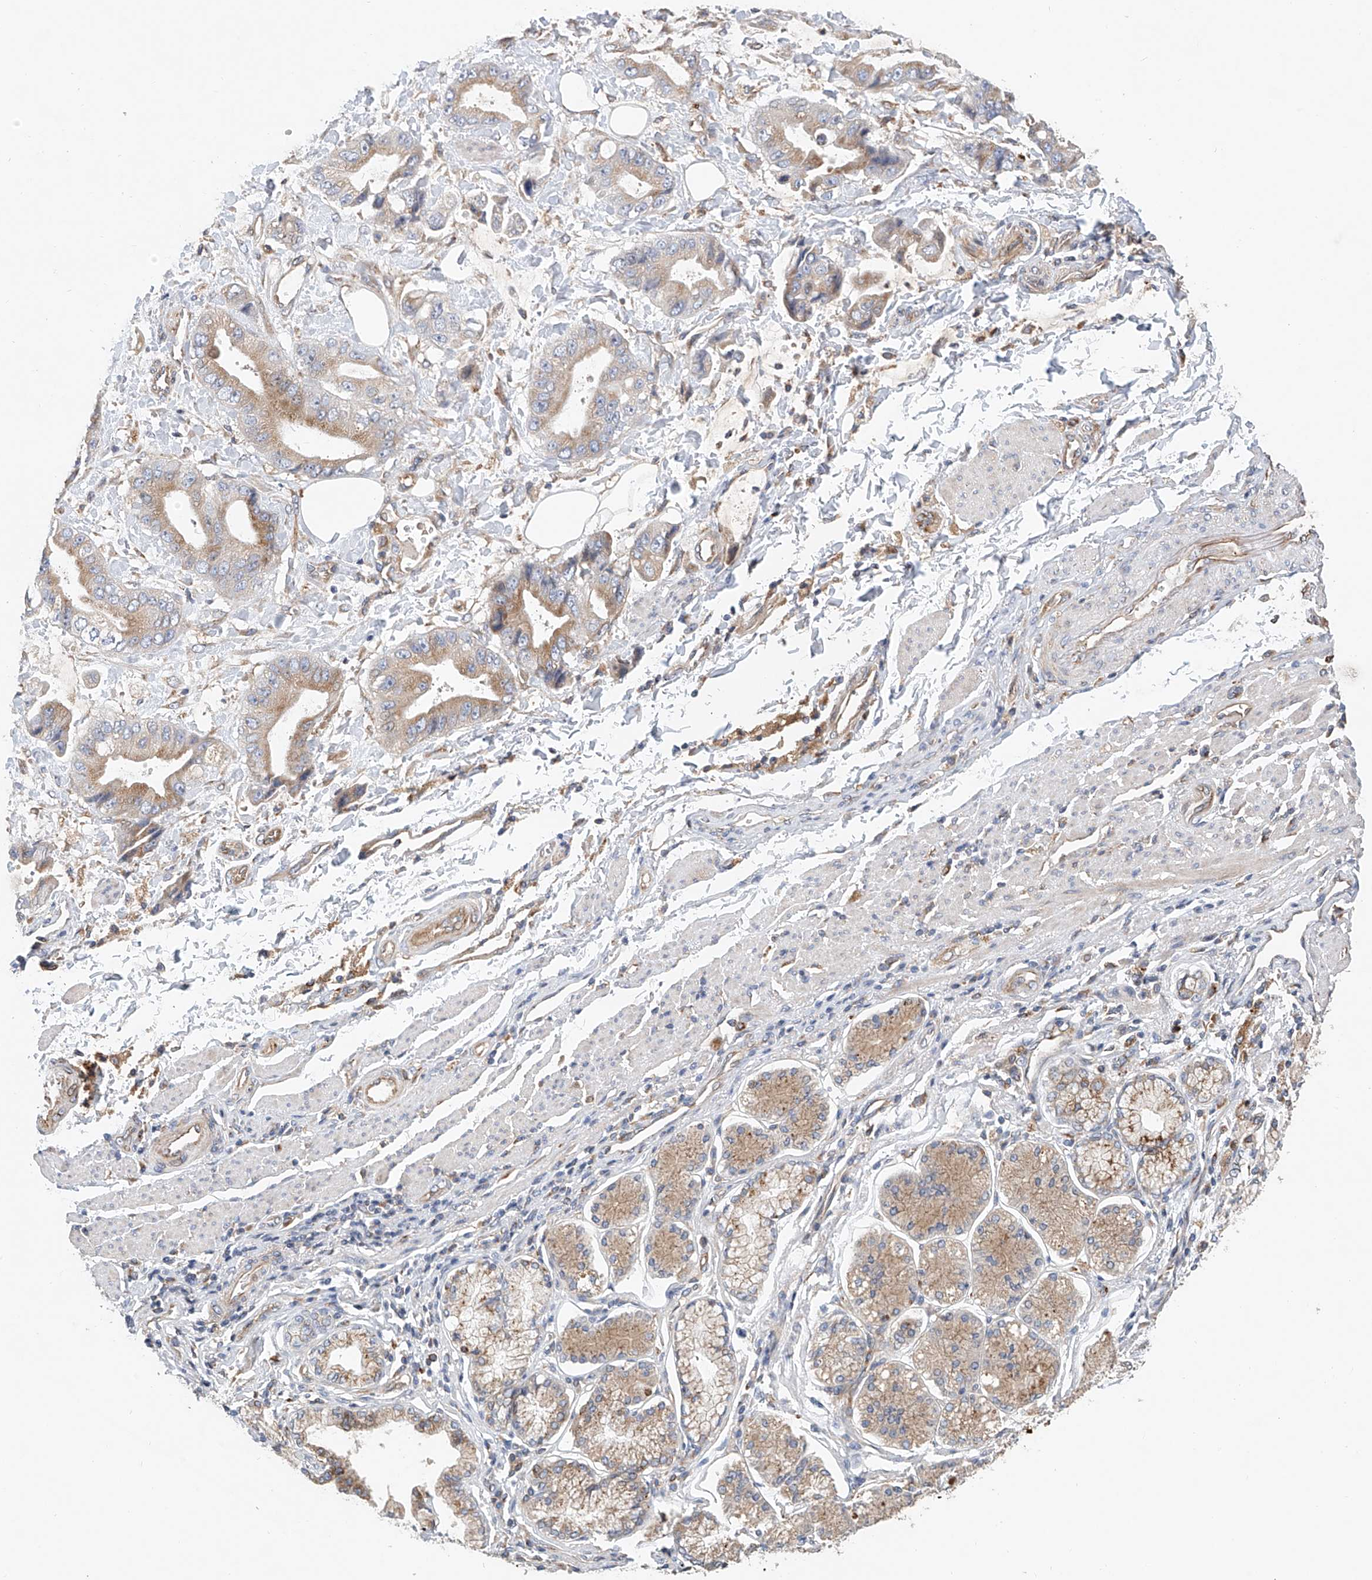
{"staining": {"intensity": "moderate", "quantity": "<25%", "location": "cytoplasmic/membranous"}, "tissue": "stomach cancer", "cell_type": "Tumor cells", "image_type": "cancer", "snomed": [{"axis": "morphology", "description": "Adenocarcinoma, NOS"}, {"axis": "topography", "description": "Stomach"}], "caption": "Immunohistochemistry image of human stomach adenocarcinoma stained for a protein (brown), which displays low levels of moderate cytoplasmic/membranous staining in about <25% of tumor cells.", "gene": "HGSNAT", "patient": {"sex": "male", "age": 62}}